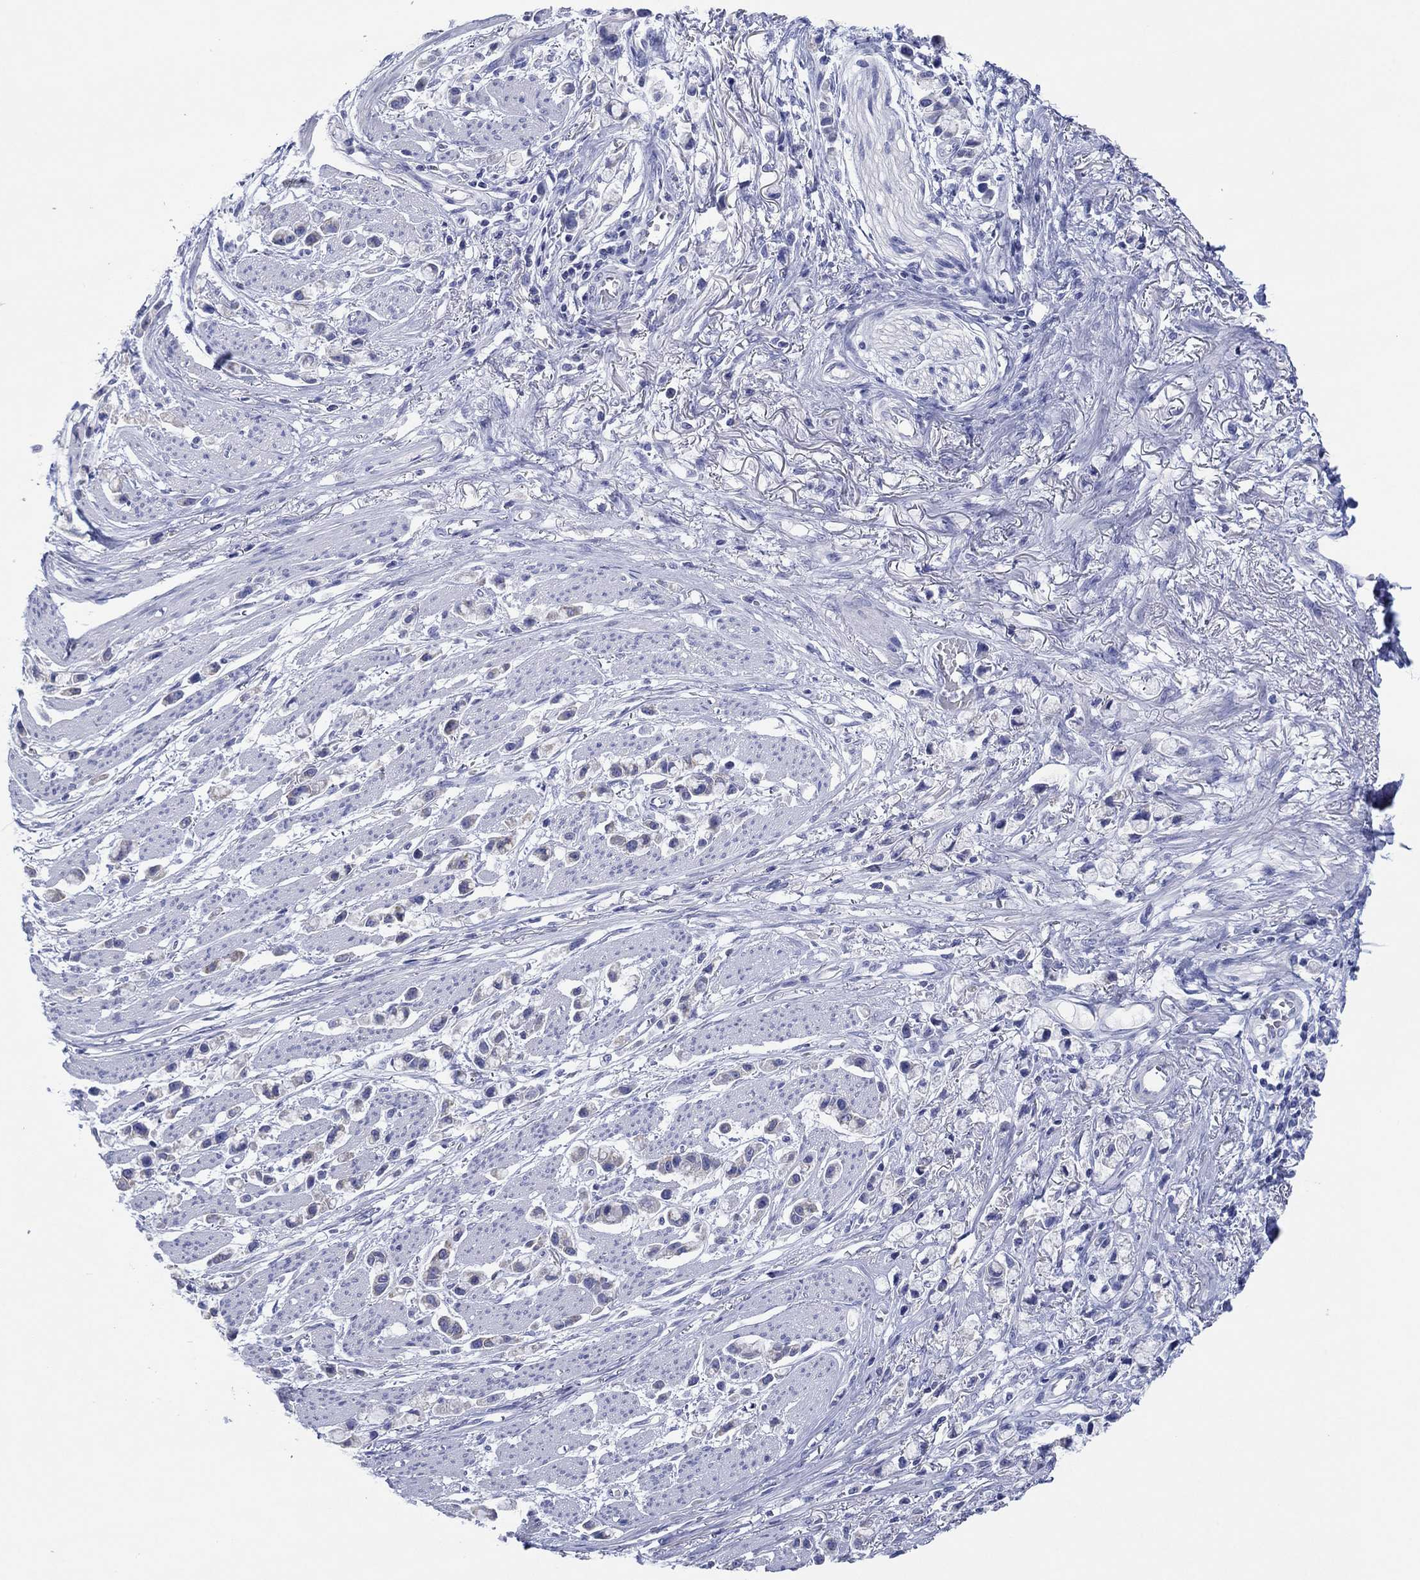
{"staining": {"intensity": "weak", "quantity": "<25%", "location": "cytoplasmic/membranous"}, "tissue": "stomach cancer", "cell_type": "Tumor cells", "image_type": "cancer", "snomed": [{"axis": "morphology", "description": "Adenocarcinoma, NOS"}, {"axis": "topography", "description": "Stomach"}], "caption": "This micrograph is of stomach adenocarcinoma stained with immunohistochemistry to label a protein in brown with the nuclei are counter-stained blue. There is no expression in tumor cells.", "gene": "HCRT", "patient": {"sex": "female", "age": 81}}